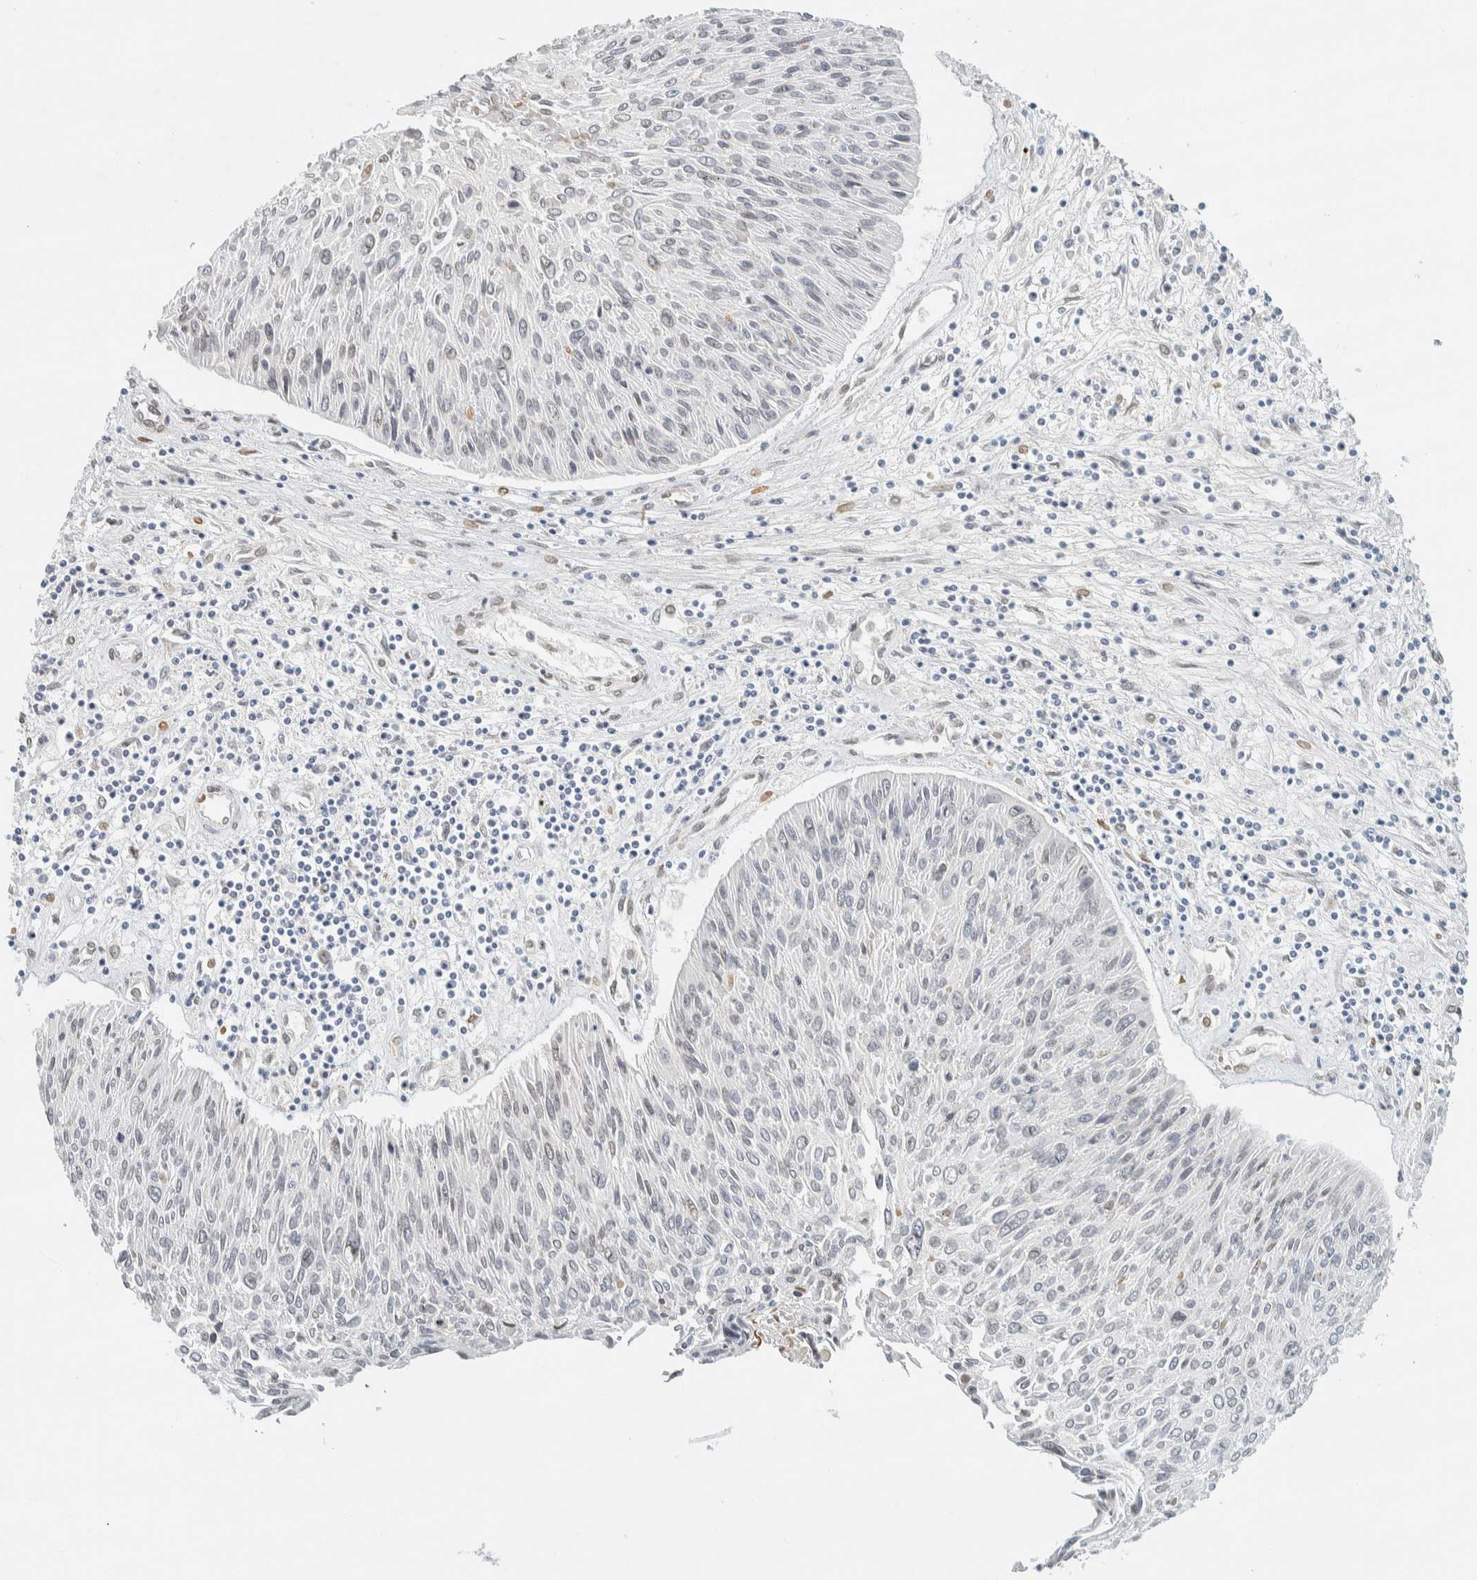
{"staining": {"intensity": "negative", "quantity": "none", "location": "none"}, "tissue": "cervical cancer", "cell_type": "Tumor cells", "image_type": "cancer", "snomed": [{"axis": "morphology", "description": "Squamous cell carcinoma, NOS"}, {"axis": "topography", "description": "Cervix"}], "caption": "The IHC micrograph has no significant expression in tumor cells of cervical cancer (squamous cell carcinoma) tissue.", "gene": "C1QTNF12", "patient": {"sex": "female", "age": 51}}